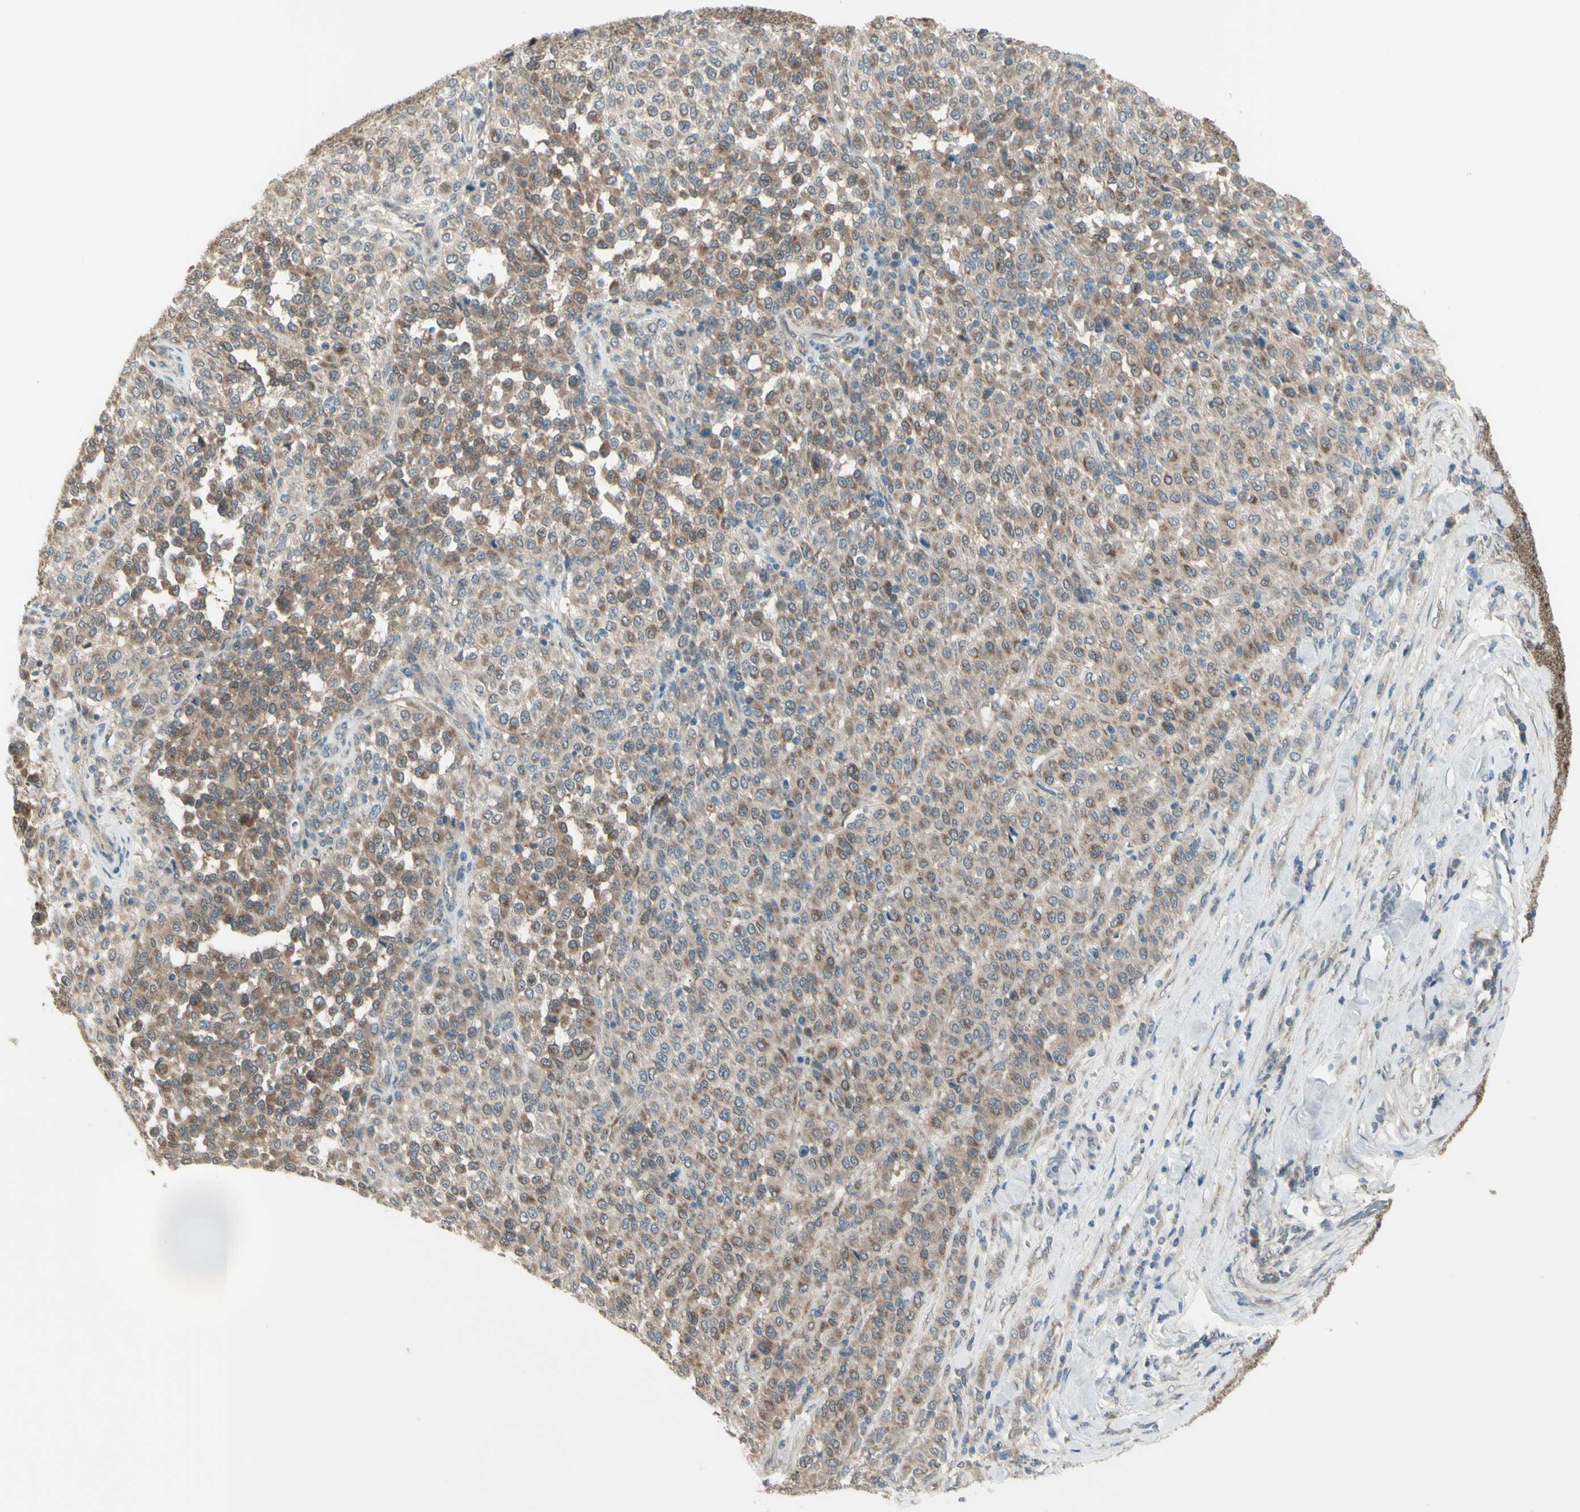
{"staining": {"intensity": "moderate", "quantity": "25%-75%", "location": "cytoplasmic/membranous"}, "tissue": "melanoma", "cell_type": "Tumor cells", "image_type": "cancer", "snomed": [{"axis": "morphology", "description": "Malignant melanoma, Metastatic site"}, {"axis": "topography", "description": "Pancreas"}], "caption": "Protein expression analysis of malignant melanoma (metastatic site) demonstrates moderate cytoplasmic/membranous staining in about 25%-75% of tumor cells.", "gene": "NAXD", "patient": {"sex": "female", "age": 30}}